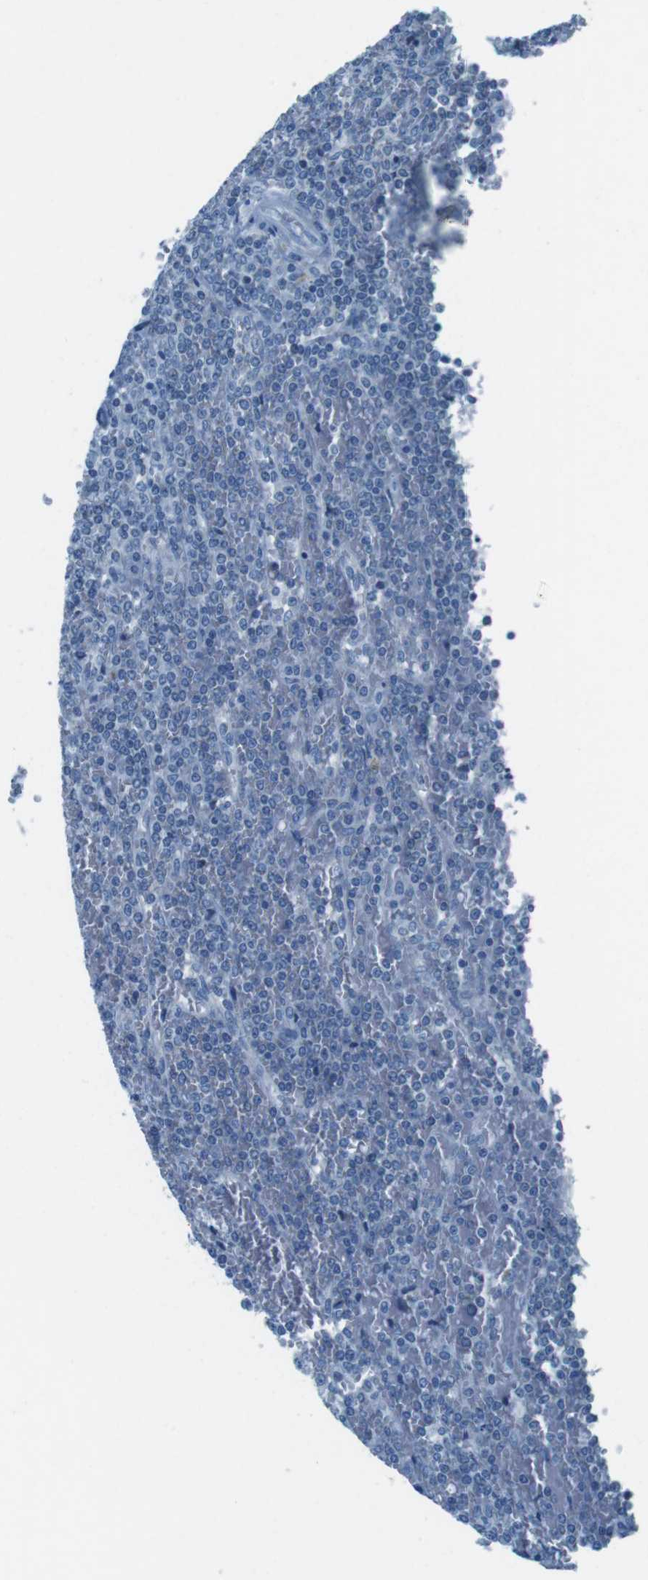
{"staining": {"intensity": "weak", "quantity": "<25%", "location": "cytoplasmic/membranous"}, "tissue": "lymphoma", "cell_type": "Tumor cells", "image_type": "cancer", "snomed": [{"axis": "morphology", "description": "Malignant lymphoma, non-Hodgkin's type, Low grade"}, {"axis": "topography", "description": "Spleen"}], "caption": "Immunohistochemistry of low-grade malignant lymphoma, non-Hodgkin's type reveals no expression in tumor cells.", "gene": "DNAJA3", "patient": {"sex": "female", "age": 19}}